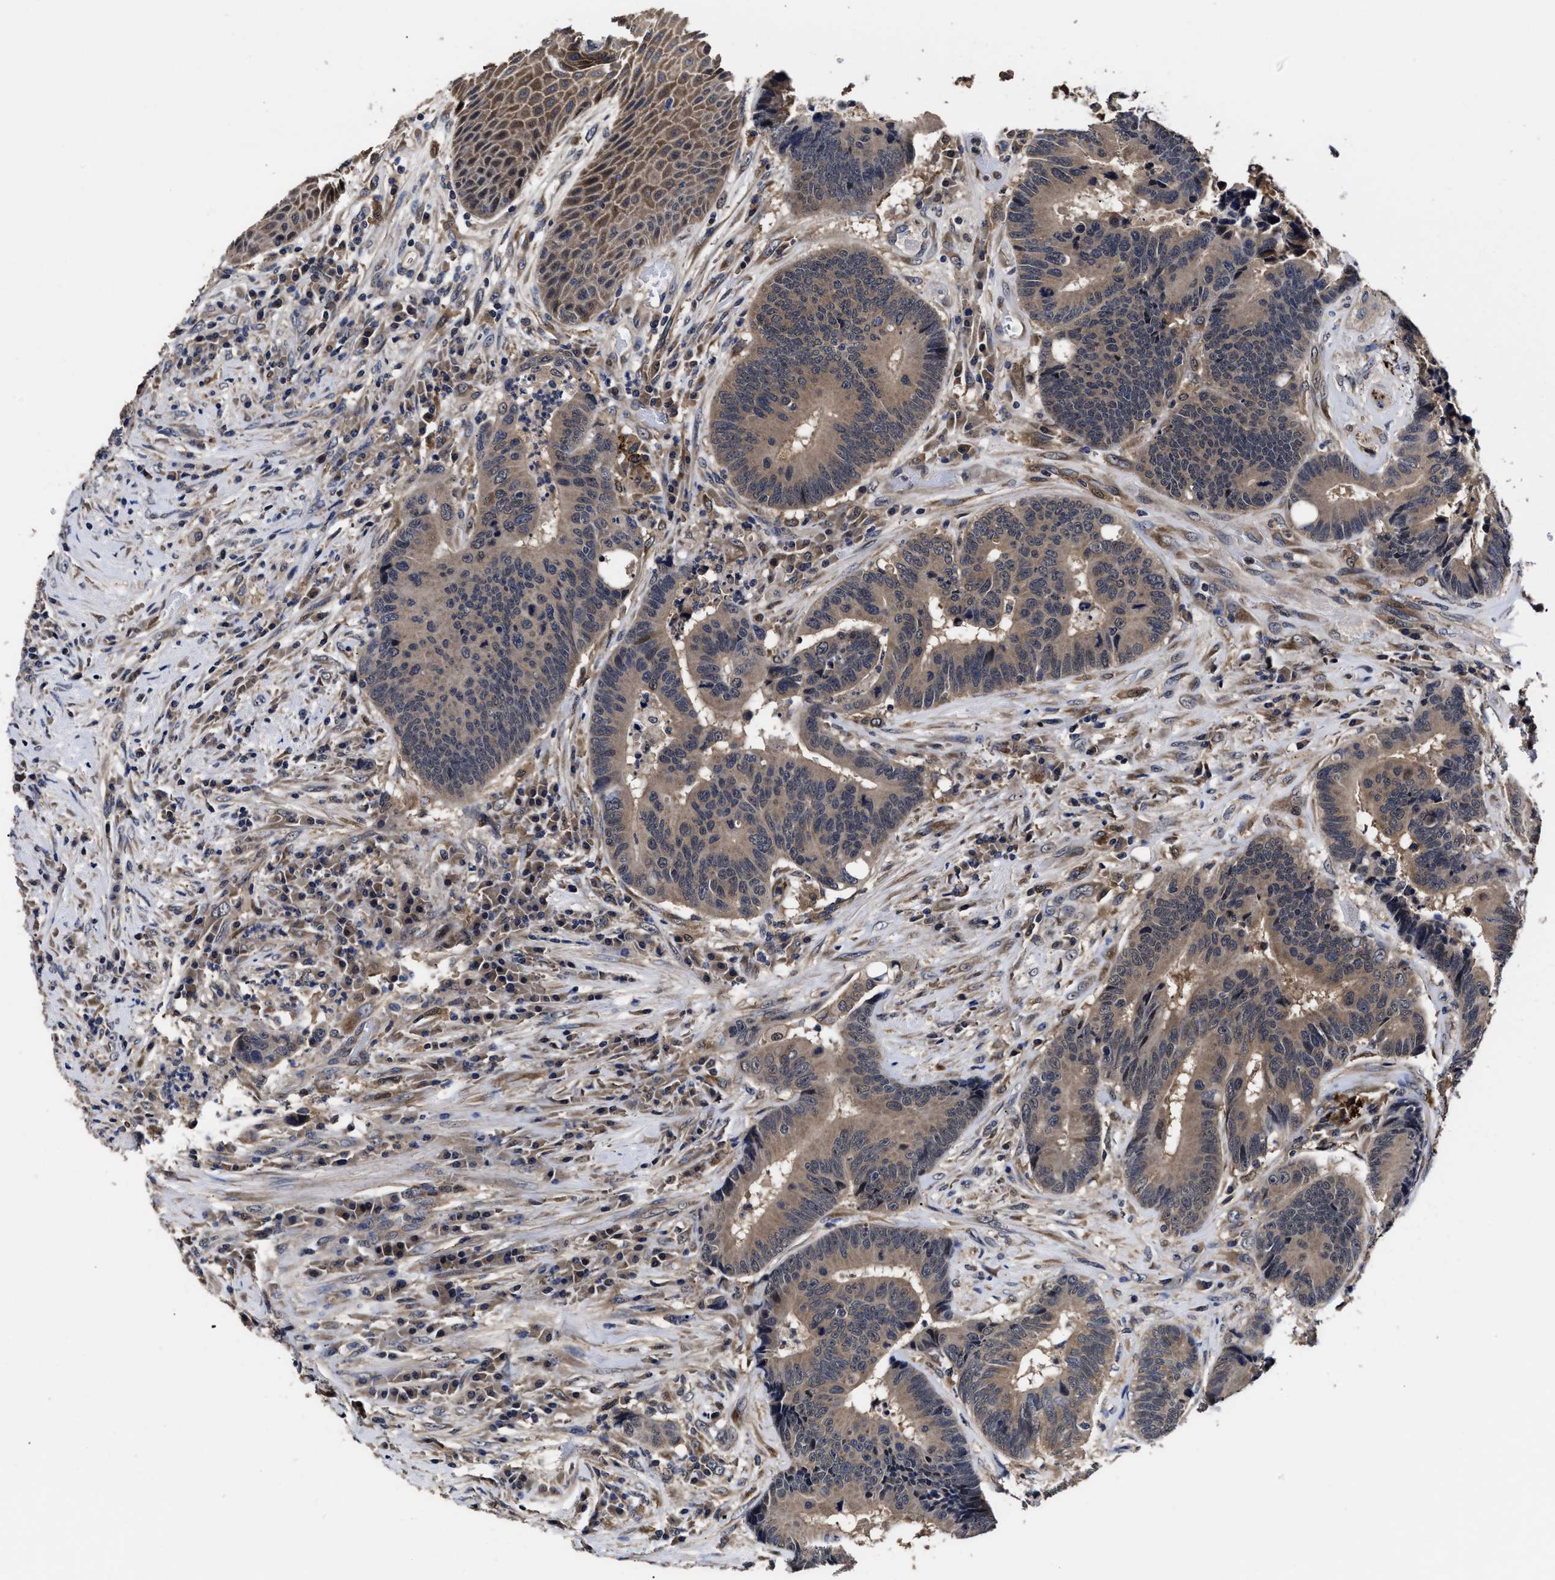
{"staining": {"intensity": "weak", "quantity": ">75%", "location": "cytoplasmic/membranous"}, "tissue": "colorectal cancer", "cell_type": "Tumor cells", "image_type": "cancer", "snomed": [{"axis": "morphology", "description": "Adenocarcinoma, NOS"}, {"axis": "topography", "description": "Rectum"}, {"axis": "topography", "description": "Anal"}], "caption": "The micrograph exhibits immunohistochemical staining of colorectal cancer. There is weak cytoplasmic/membranous staining is appreciated in about >75% of tumor cells.", "gene": "SOCS5", "patient": {"sex": "female", "age": 89}}